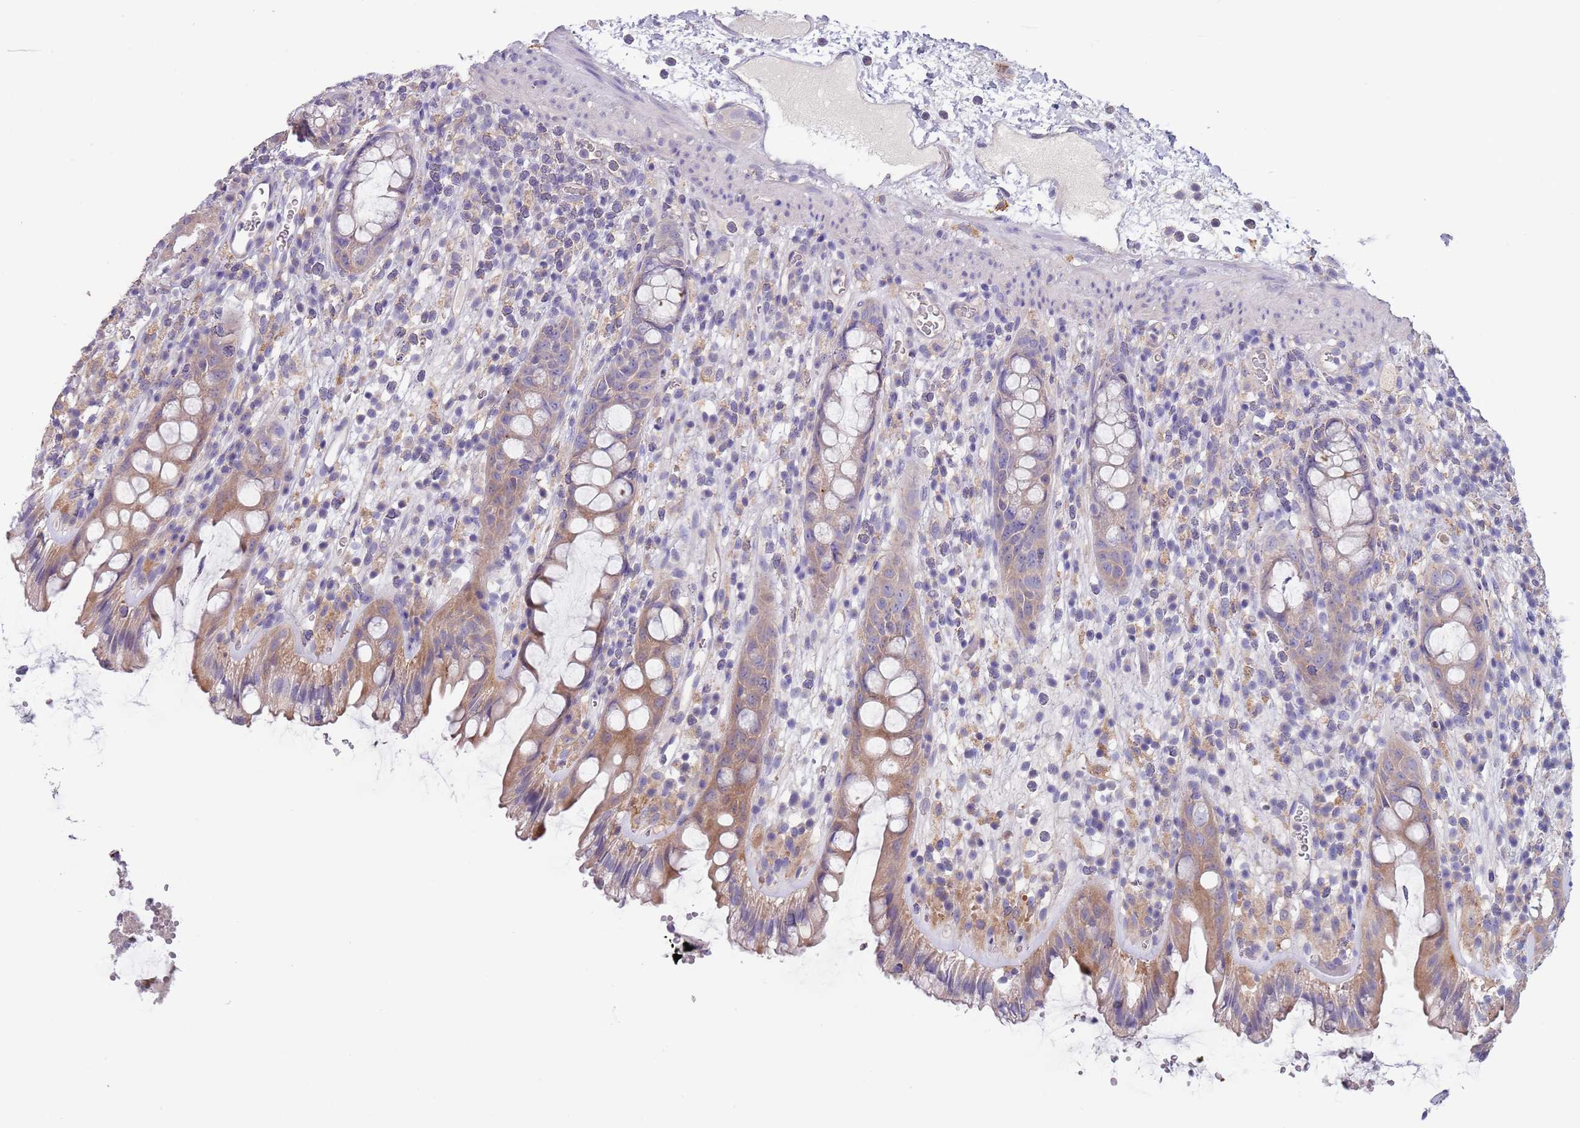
{"staining": {"intensity": "moderate", "quantity": ">75%", "location": "cytoplasmic/membranous"}, "tissue": "rectum", "cell_type": "Glandular cells", "image_type": "normal", "snomed": [{"axis": "morphology", "description": "Normal tissue, NOS"}, {"axis": "topography", "description": "Rectum"}], "caption": "Immunohistochemistry of normal human rectum exhibits medium levels of moderate cytoplasmic/membranous positivity in about >75% of glandular cells.", "gene": "MAN1C1", "patient": {"sex": "female", "age": 57}}